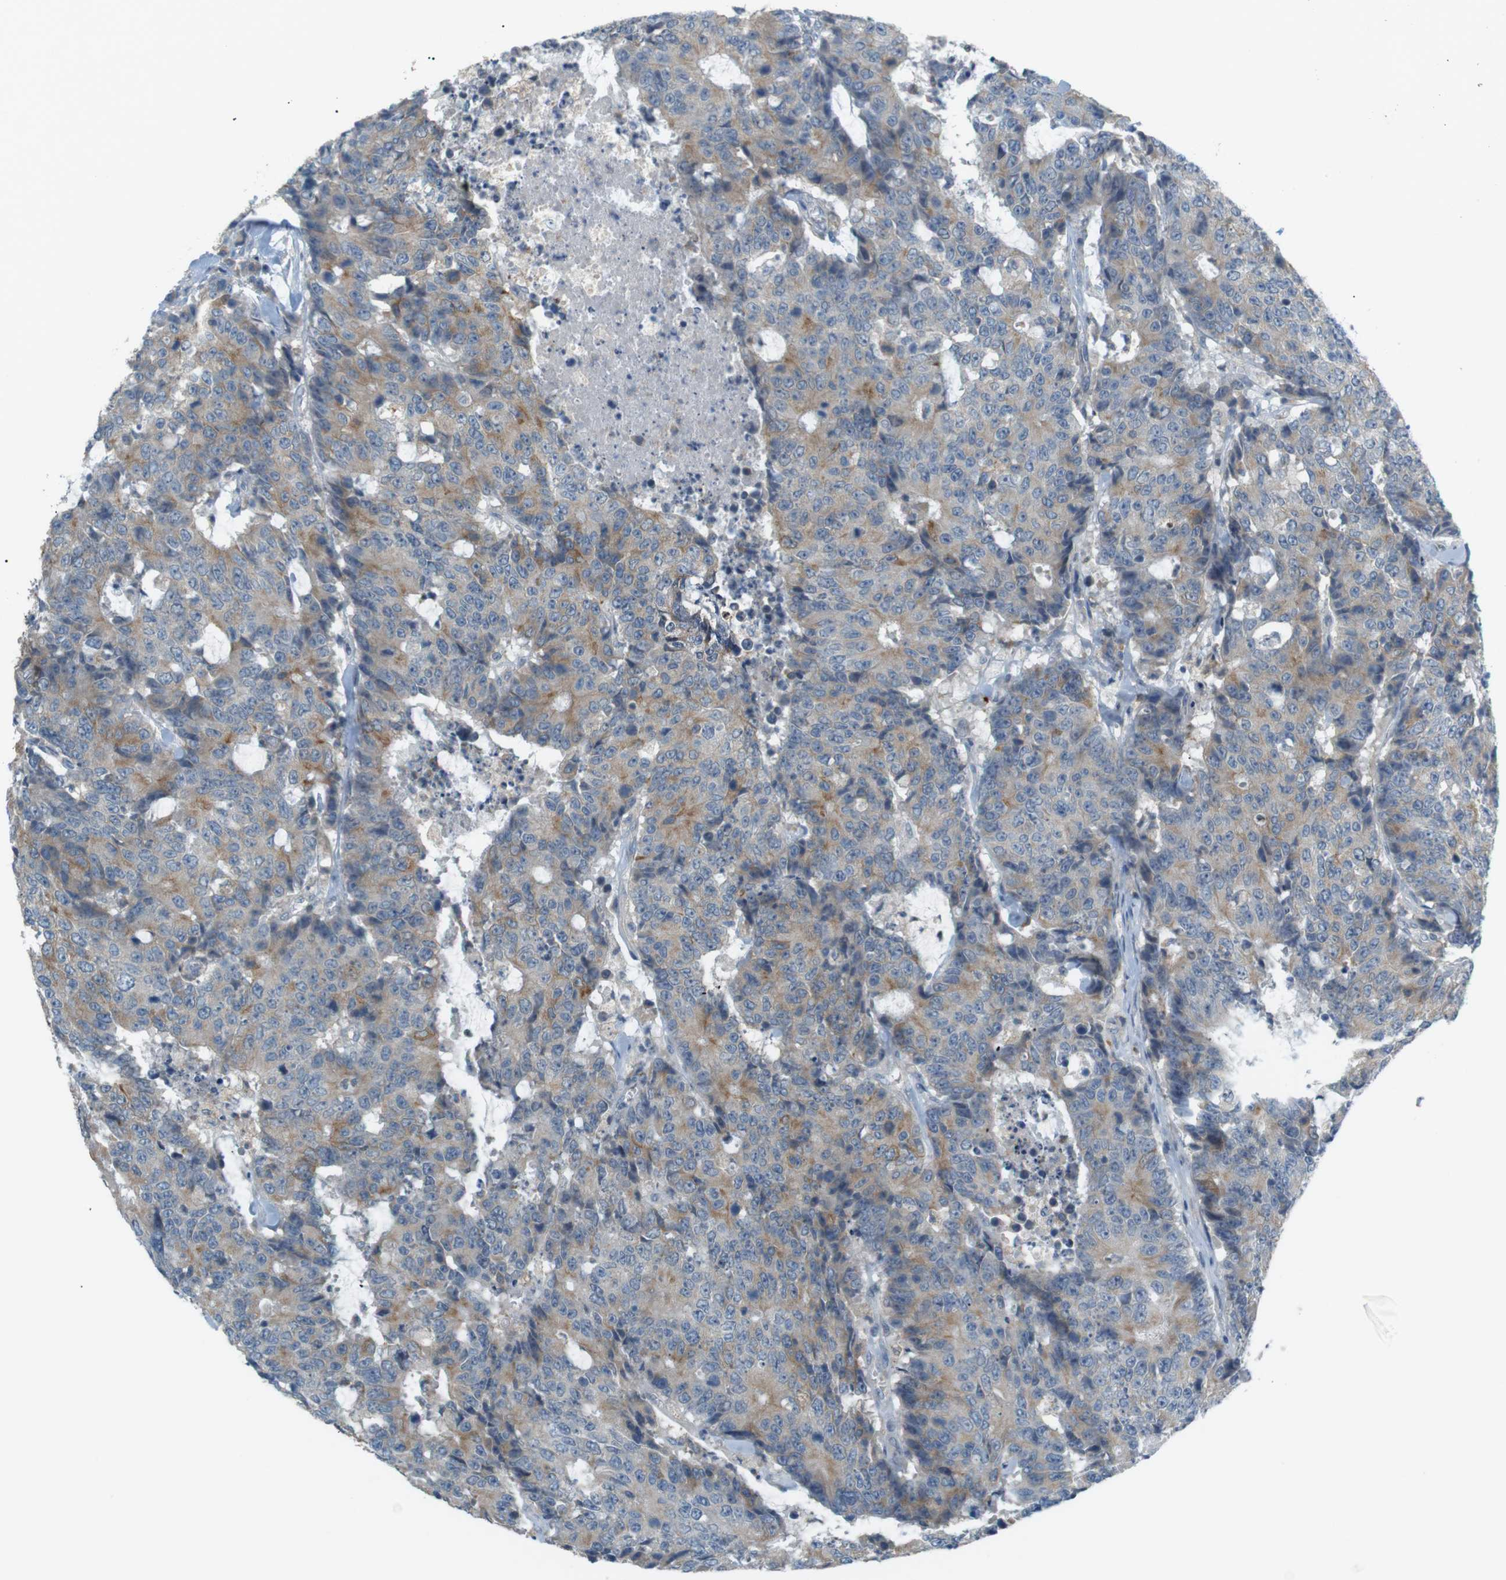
{"staining": {"intensity": "weak", "quantity": "25%-75%", "location": "cytoplasmic/membranous"}, "tissue": "colorectal cancer", "cell_type": "Tumor cells", "image_type": "cancer", "snomed": [{"axis": "morphology", "description": "Adenocarcinoma, NOS"}, {"axis": "topography", "description": "Colon"}], "caption": "A low amount of weak cytoplasmic/membranous expression is present in about 25%-75% of tumor cells in colorectal cancer tissue. (IHC, brightfield microscopy, high magnification).", "gene": "RTN3", "patient": {"sex": "female", "age": 86}}